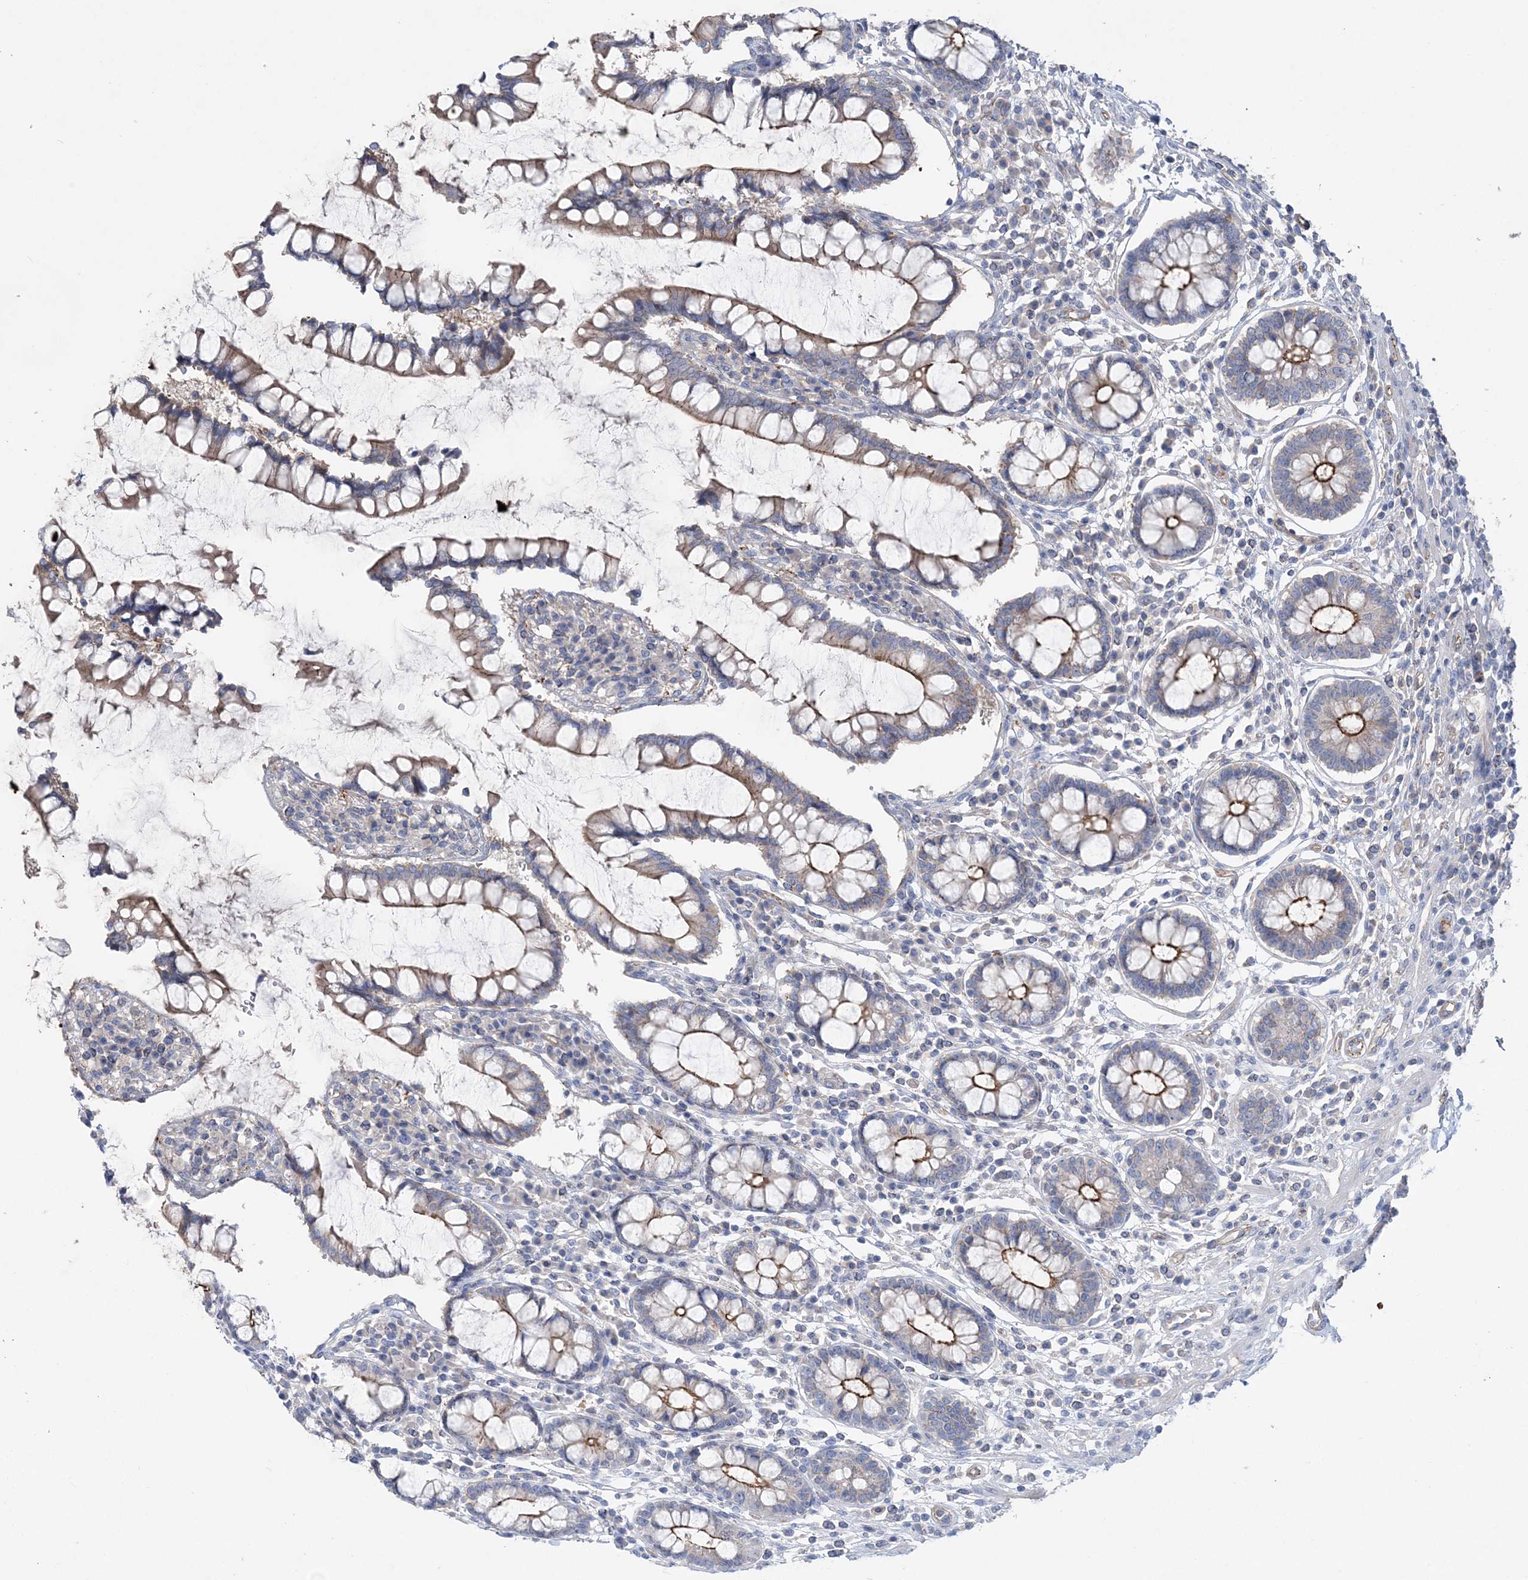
{"staining": {"intensity": "moderate", "quantity": "25%-75%", "location": "cytoplasmic/membranous"}, "tissue": "colon", "cell_type": "Endothelial cells", "image_type": "normal", "snomed": [{"axis": "morphology", "description": "Normal tissue, NOS"}, {"axis": "topography", "description": "Colon"}], "caption": "DAB (3,3'-diaminobenzidine) immunohistochemical staining of benign human colon exhibits moderate cytoplasmic/membranous protein expression in approximately 25%-75% of endothelial cells.", "gene": "PIGC", "patient": {"sex": "female", "age": 79}}